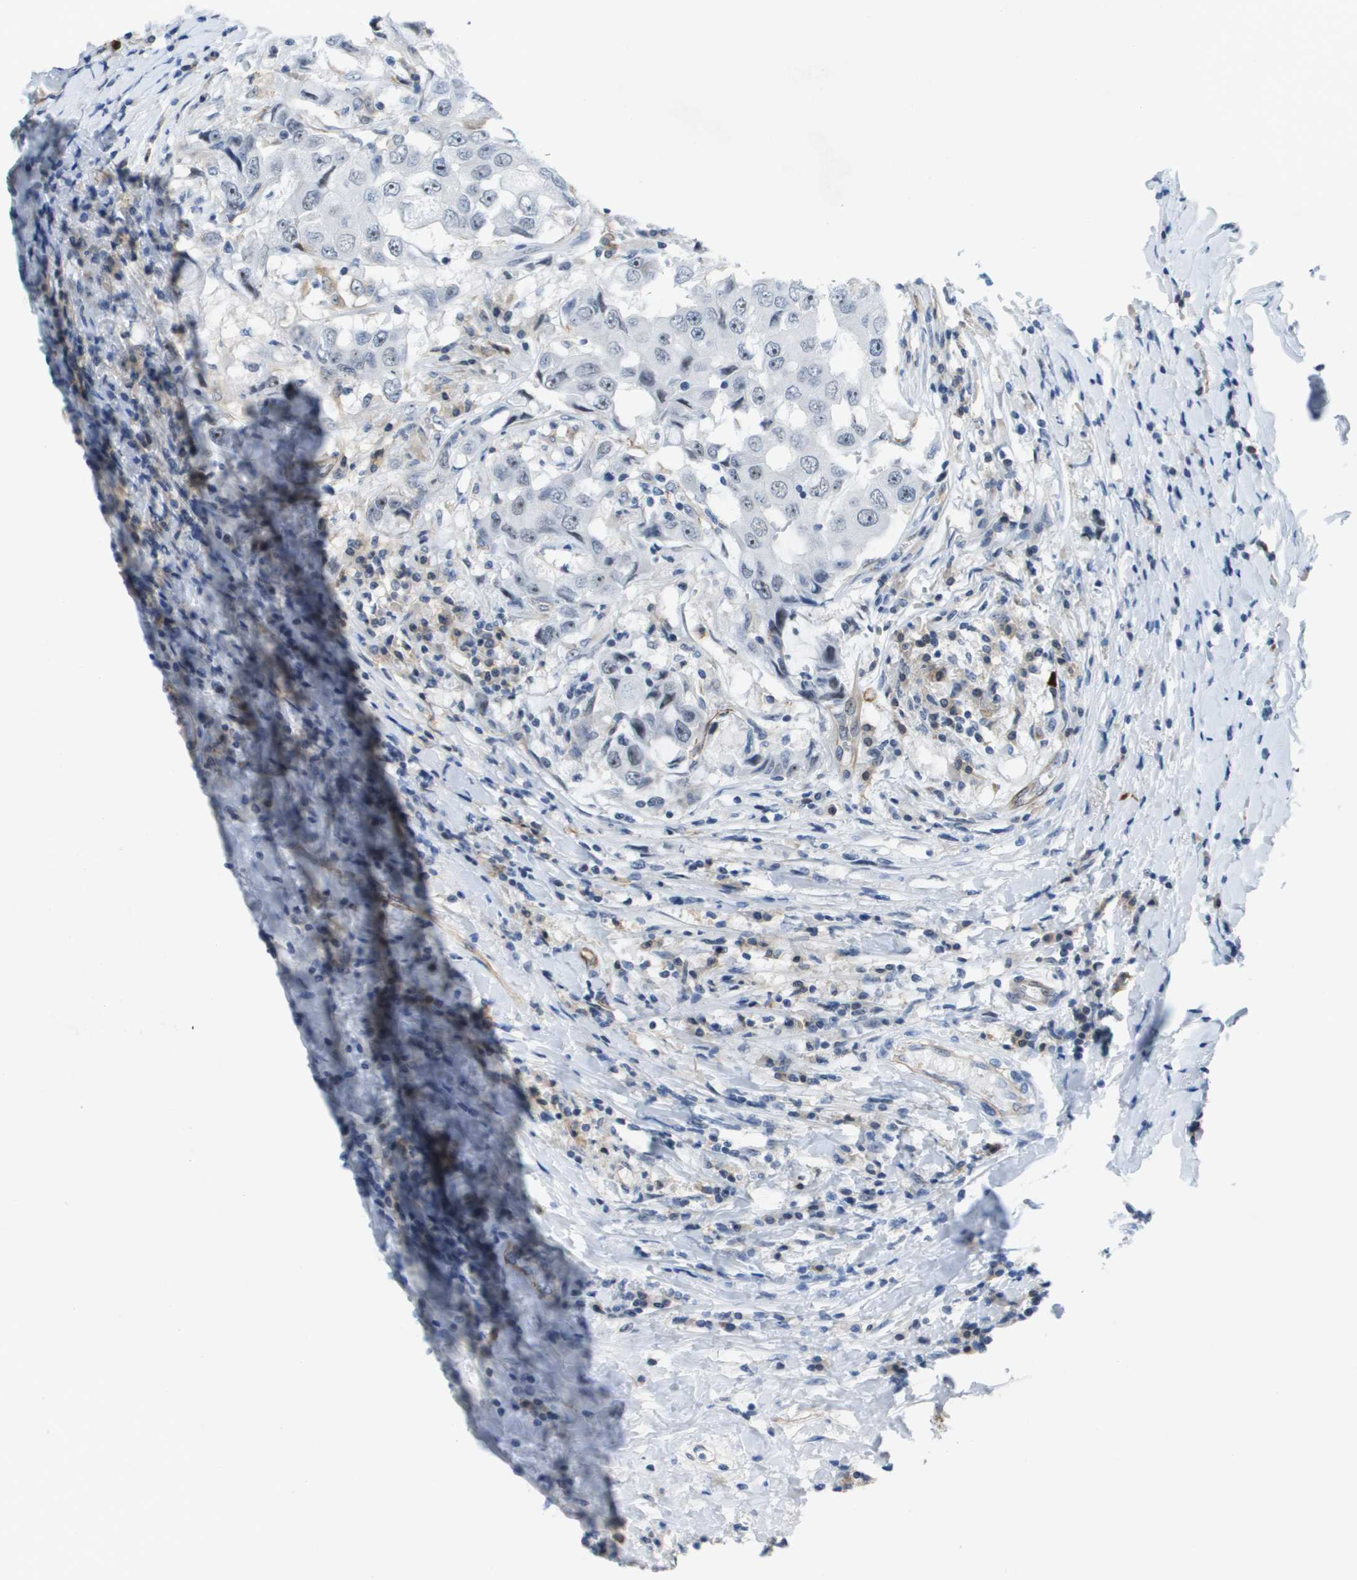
{"staining": {"intensity": "negative", "quantity": "none", "location": "none"}, "tissue": "breast cancer", "cell_type": "Tumor cells", "image_type": "cancer", "snomed": [{"axis": "morphology", "description": "Duct carcinoma"}, {"axis": "topography", "description": "Breast"}], "caption": "The photomicrograph displays no significant expression in tumor cells of breast cancer. (Stains: DAB (3,3'-diaminobenzidine) IHC with hematoxylin counter stain, Microscopy: brightfield microscopy at high magnification).", "gene": "ITGA6", "patient": {"sex": "female", "age": 27}}